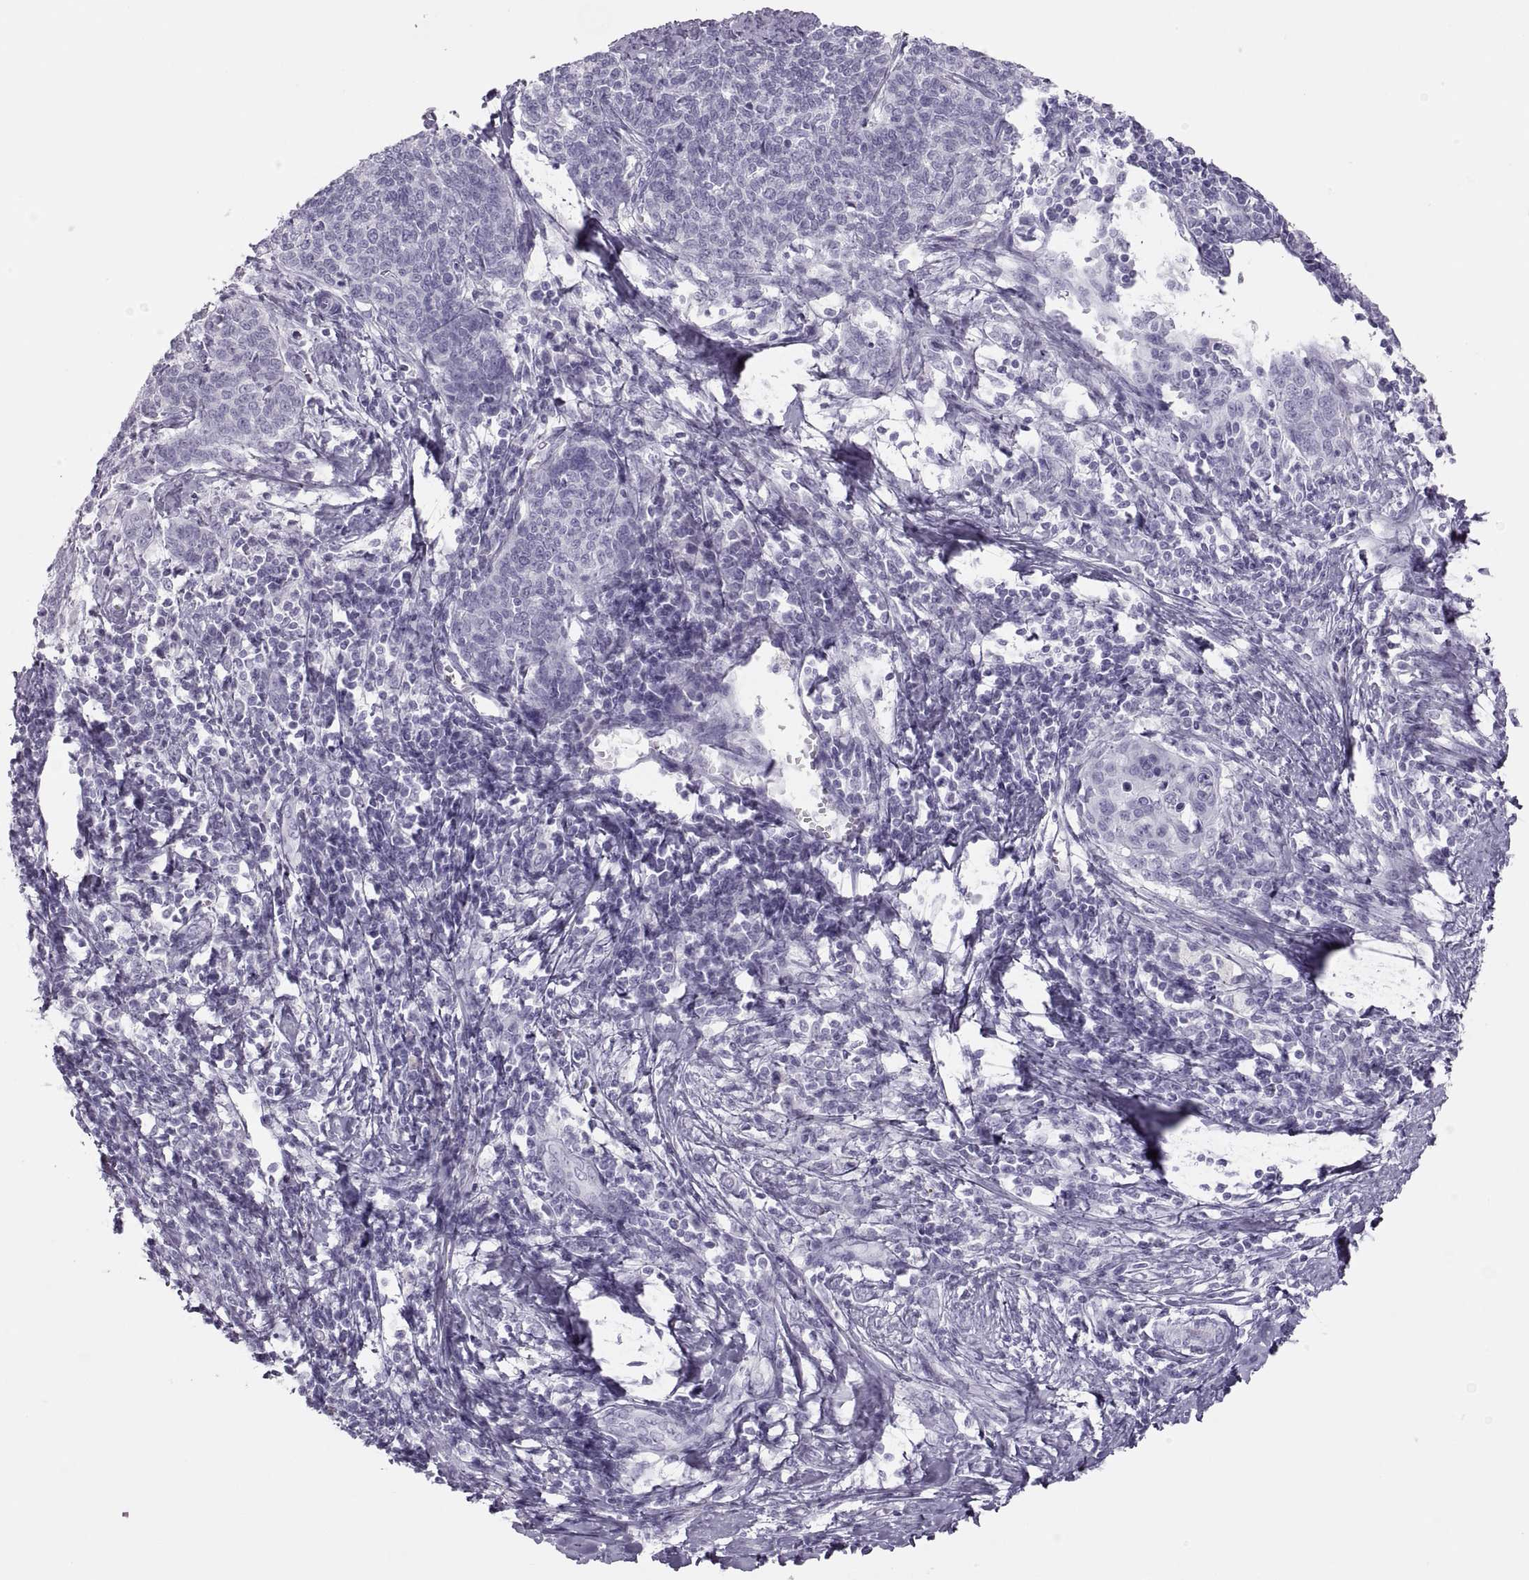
{"staining": {"intensity": "negative", "quantity": "none", "location": "none"}, "tissue": "cervical cancer", "cell_type": "Tumor cells", "image_type": "cancer", "snomed": [{"axis": "morphology", "description": "Squamous cell carcinoma, NOS"}, {"axis": "topography", "description": "Cervix"}], "caption": "The immunohistochemistry (IHC) histopathology image has no significant positivity in tumor cells of cervical squamous cell carcinoma tissue. (Immunohistochemistry, brightfield microscopy, high magnification).", "gene": "SEMG1", "patient": {"sex": "female", "age": 39}}